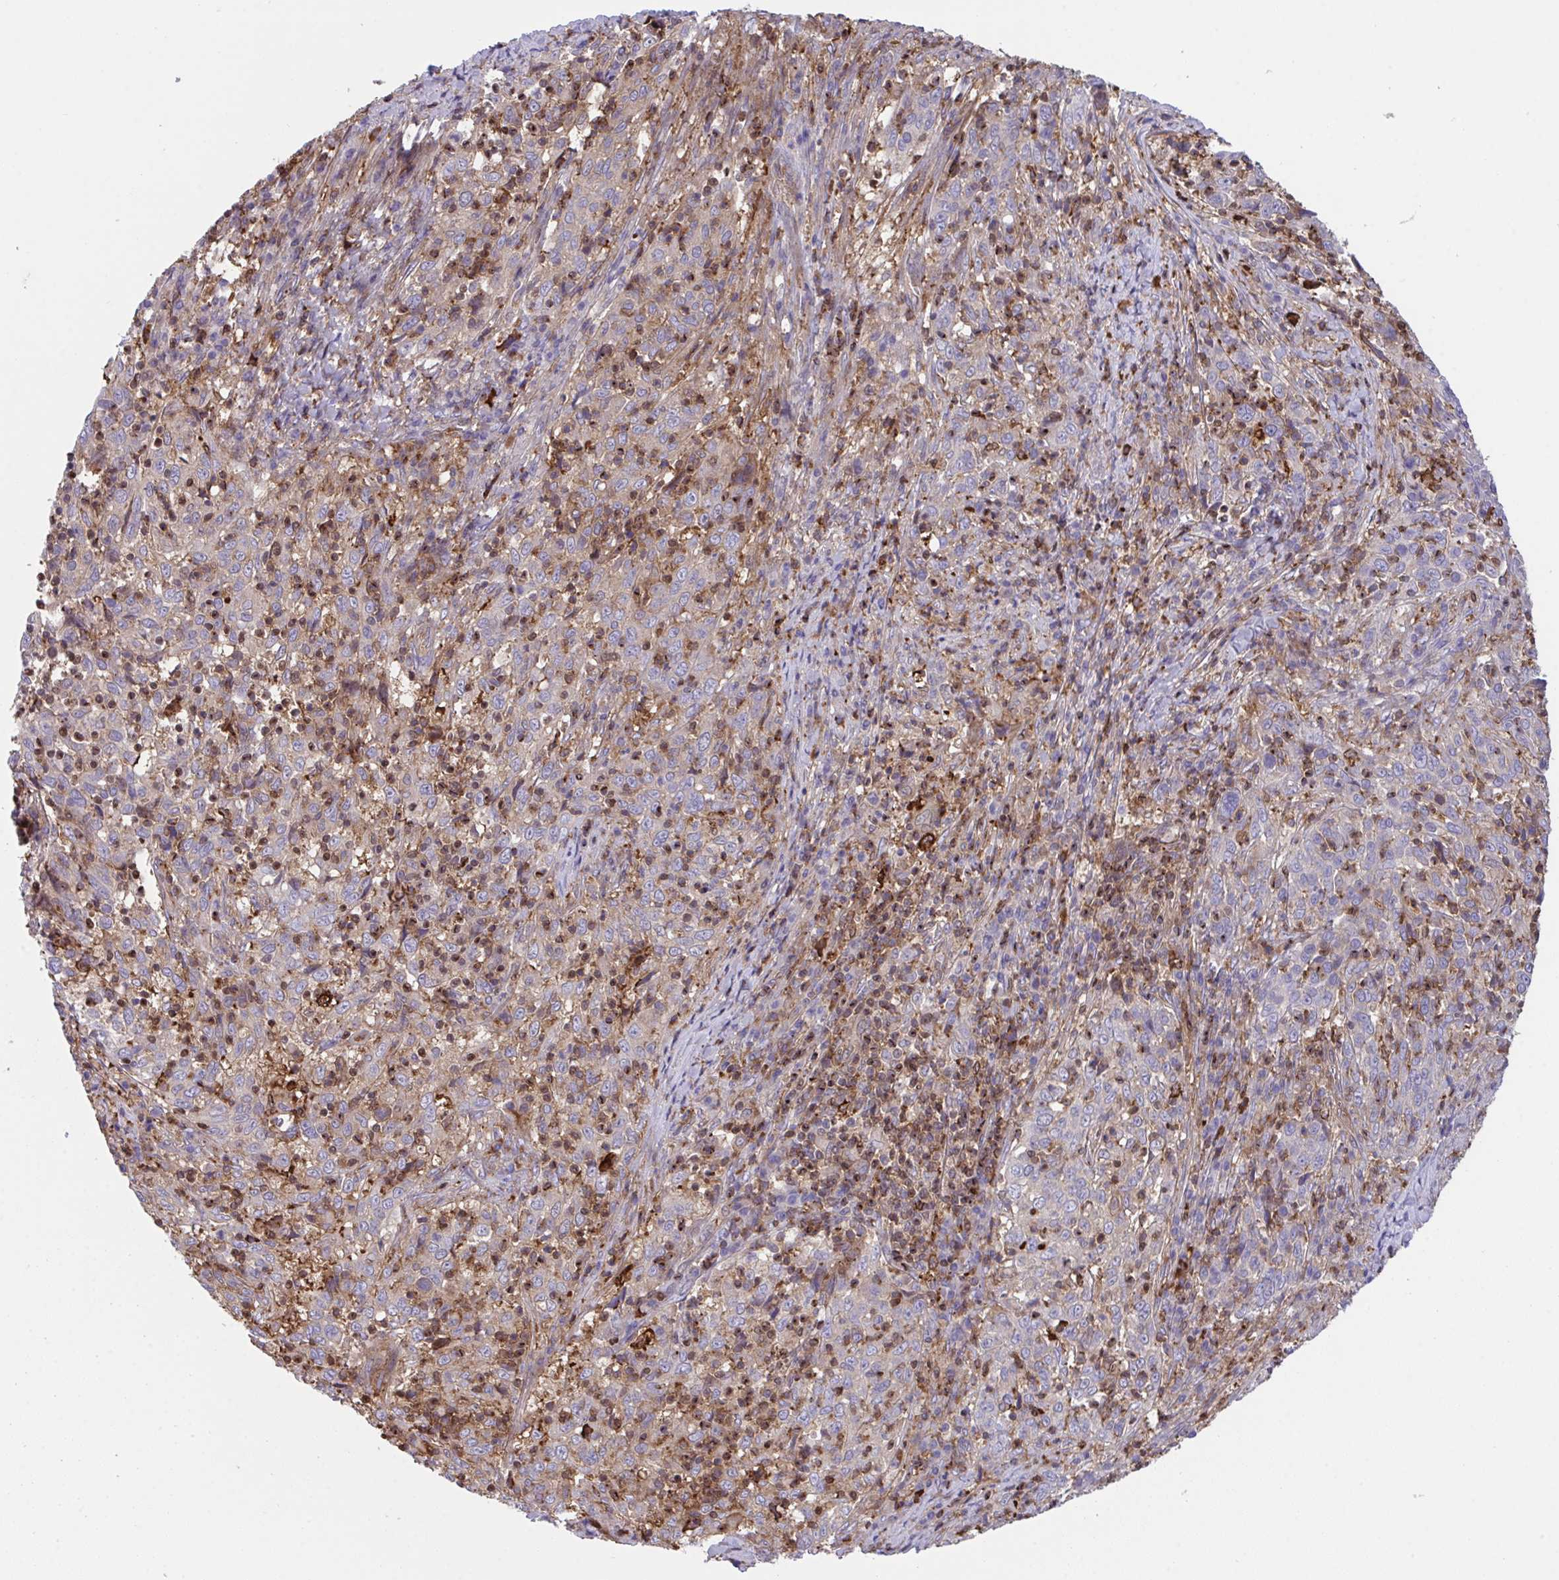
{"staining": {"intensity": "negative", "quantity": "none", "location": "none"}, "tissue": "cervical cancer", "cell_type": "Tumor cells", "image_type": "cancer", "snomed": [{"axis": "morphology", "description": "Squamous cell carcinoma, NOS"}, {"axis": "topography", "description": "Cervix"}], "caption": "Immunohistochemistry (IHC) micrograph of neoplastic tissue: human squamous cell carcinoma (cervical) stained with DAB (3,3'-diaminobenzidine) displays no significant protein staining in tumor cells.", "gene": "PPIH", "patient": {"sex": "female", "age": 46}}